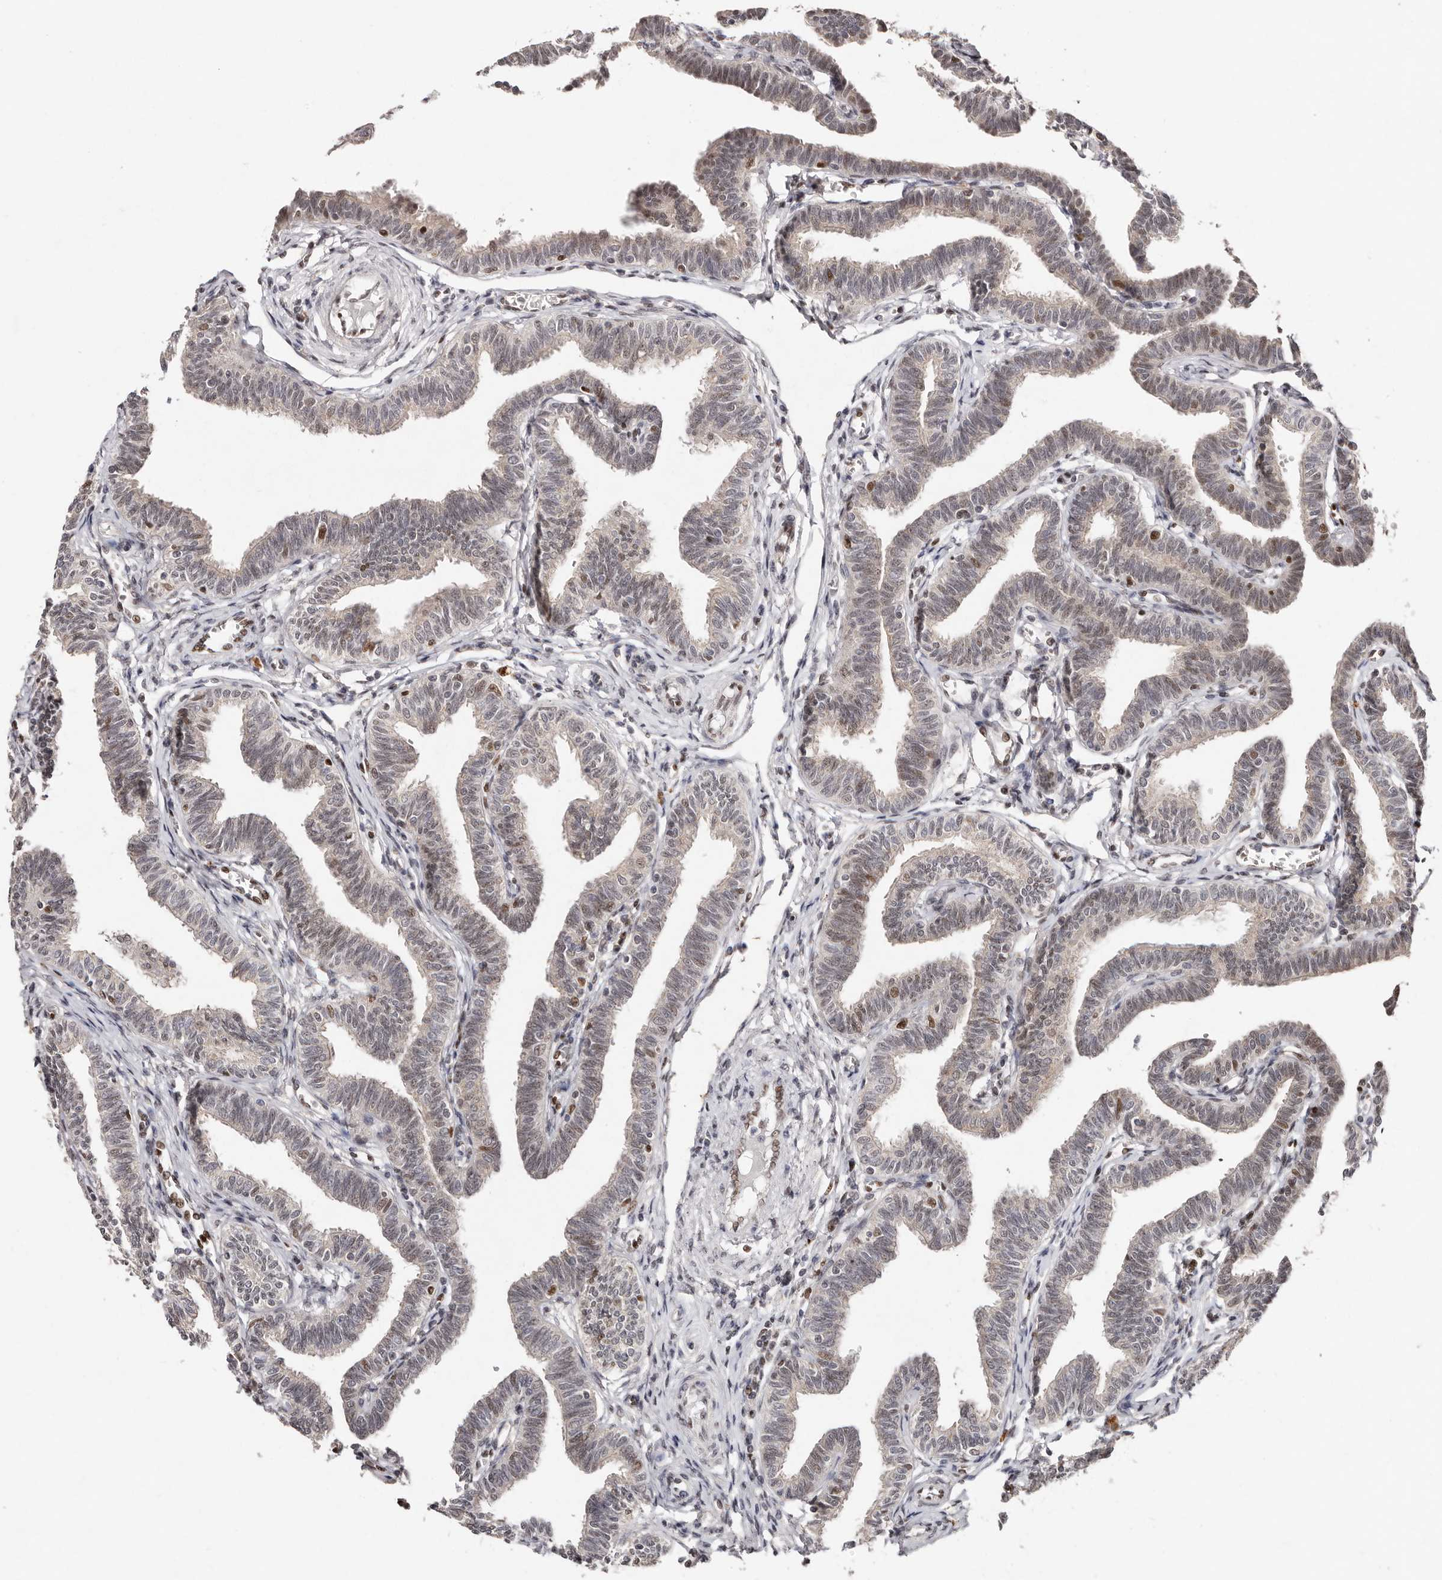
{"staining": {"intensity": "moderate", "quantity": "25%-75%", "location": "nuclear"}, "tissue": "fallopian tube", "cell_type": "Glandular cells", "image_type": "normal", "snomed": [{"axis": "morphology", "description": "Normal tissue, NOS"}, {"axis": "topography", "description": "Fallopian tube"}, {"axis": "topography", "description": "Ovary"}], "caption": "Brown immunohistochemical staining in benign human fallopian tube displays moderate nuclear positivity in approximately 25%-75% of glandular cells. The staining was performed using DAB to visualize the protein expression in brown, while the nuclei were stained in blue with hematoxylin (Magnification: 20x).", "gene": "KLF7", "patient": {"sex": "female", "age": 23}}